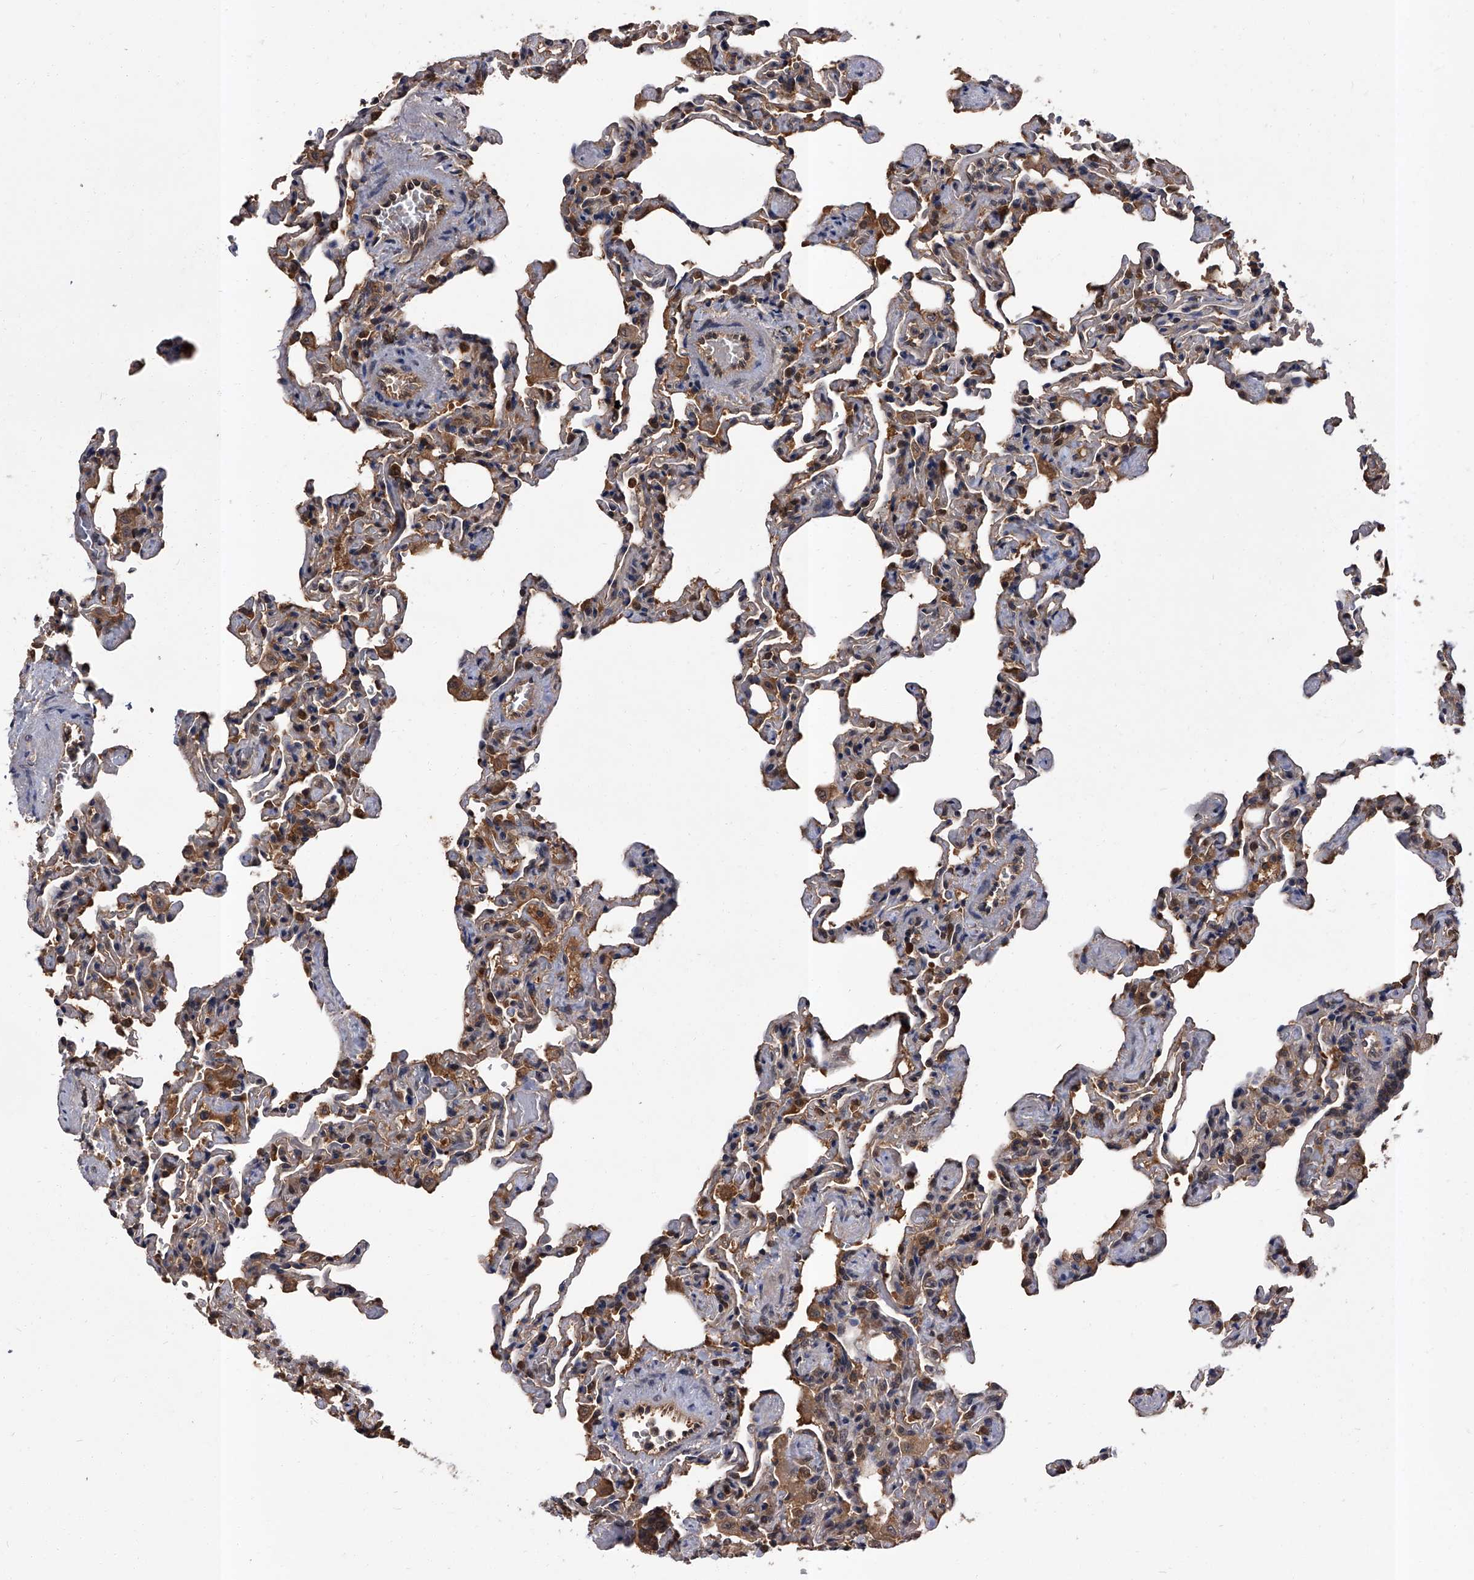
{"staining": {"intensity": "moderate", "quantity": "25%-75%", "location": "cytoplasmic/membranous"}, "tissue": "lung", "cell_type": "Alveolar cells", "image_type": "normal", "snomed": [{"axis": "morphology", "description": "Normal tissue, NOS"}, {"axis": "topography", "description": "Lung"}], "caption": "DAB immunohistochemical staining of normal human lung exhibits moderate cytoplasmic/membranous protein expression in about 25%-75% of alveolar cells. (IHC, brightfield microscopy, high magnification).", "gene": "SLC18B1", "patient": {"sex": "male", "age": 20}}